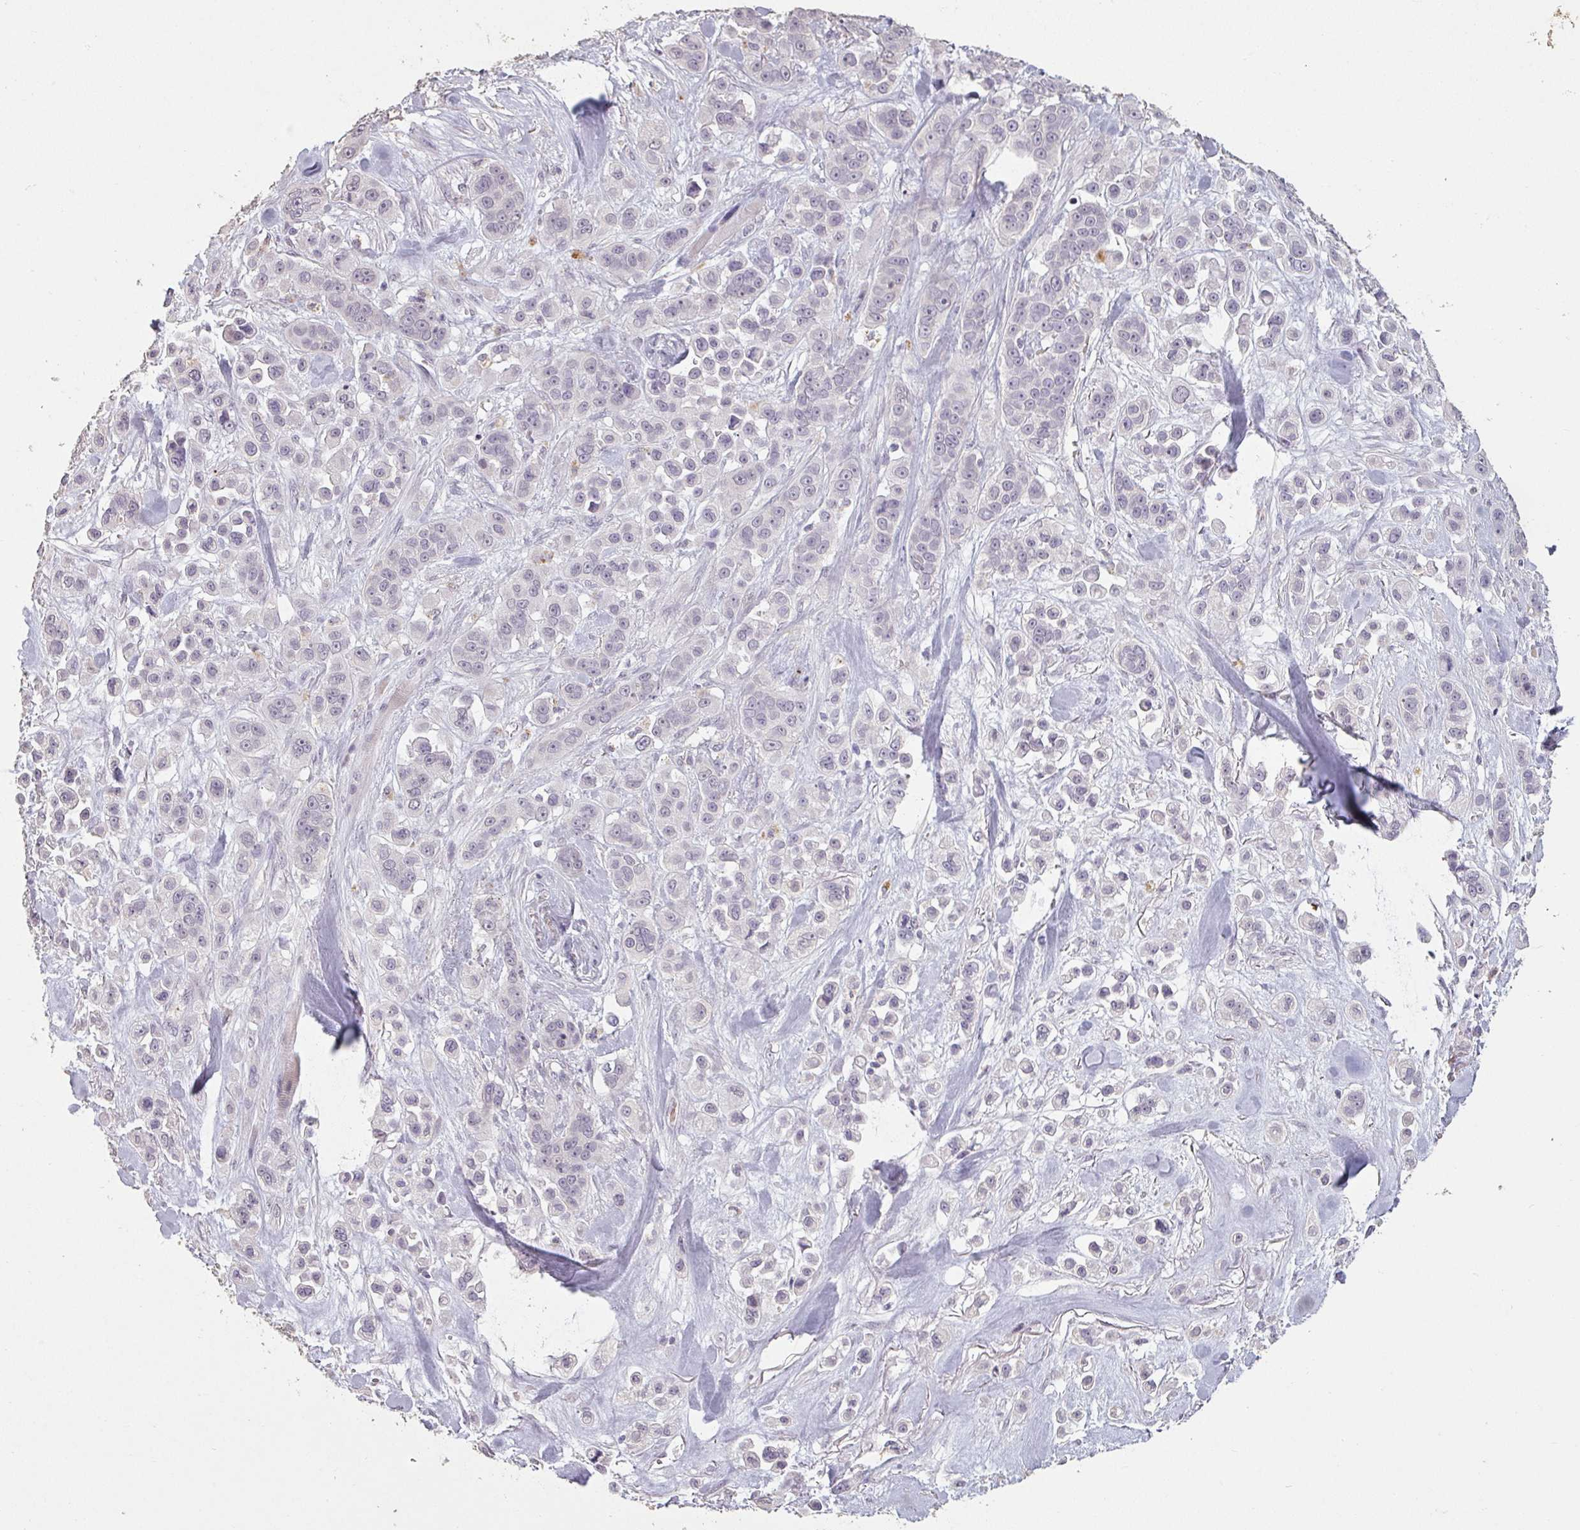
{"staining": {"intensity": "negative", "quantity": "none", "location": "none"}, "tissue": "skin cancer", "cell_type": "Tumor cells", "image_type": "cancer", "snomed": [{"axis": "morphology", "description": "Squamous cell carcinoma, NOS"}, {"axis": "topography", "description": "Skin"}], "caption": "A photomicrograph of human skin cancer is negative for staining in tumor cells. Brightfield microscopy of IHC stained with DAB (3,3'-diaminobenzidine) (brown) and hematoxylin (blue), captured at high magnification.", "gene": "LYPLA1", "patient": {"sex": "male", "age": 67}}